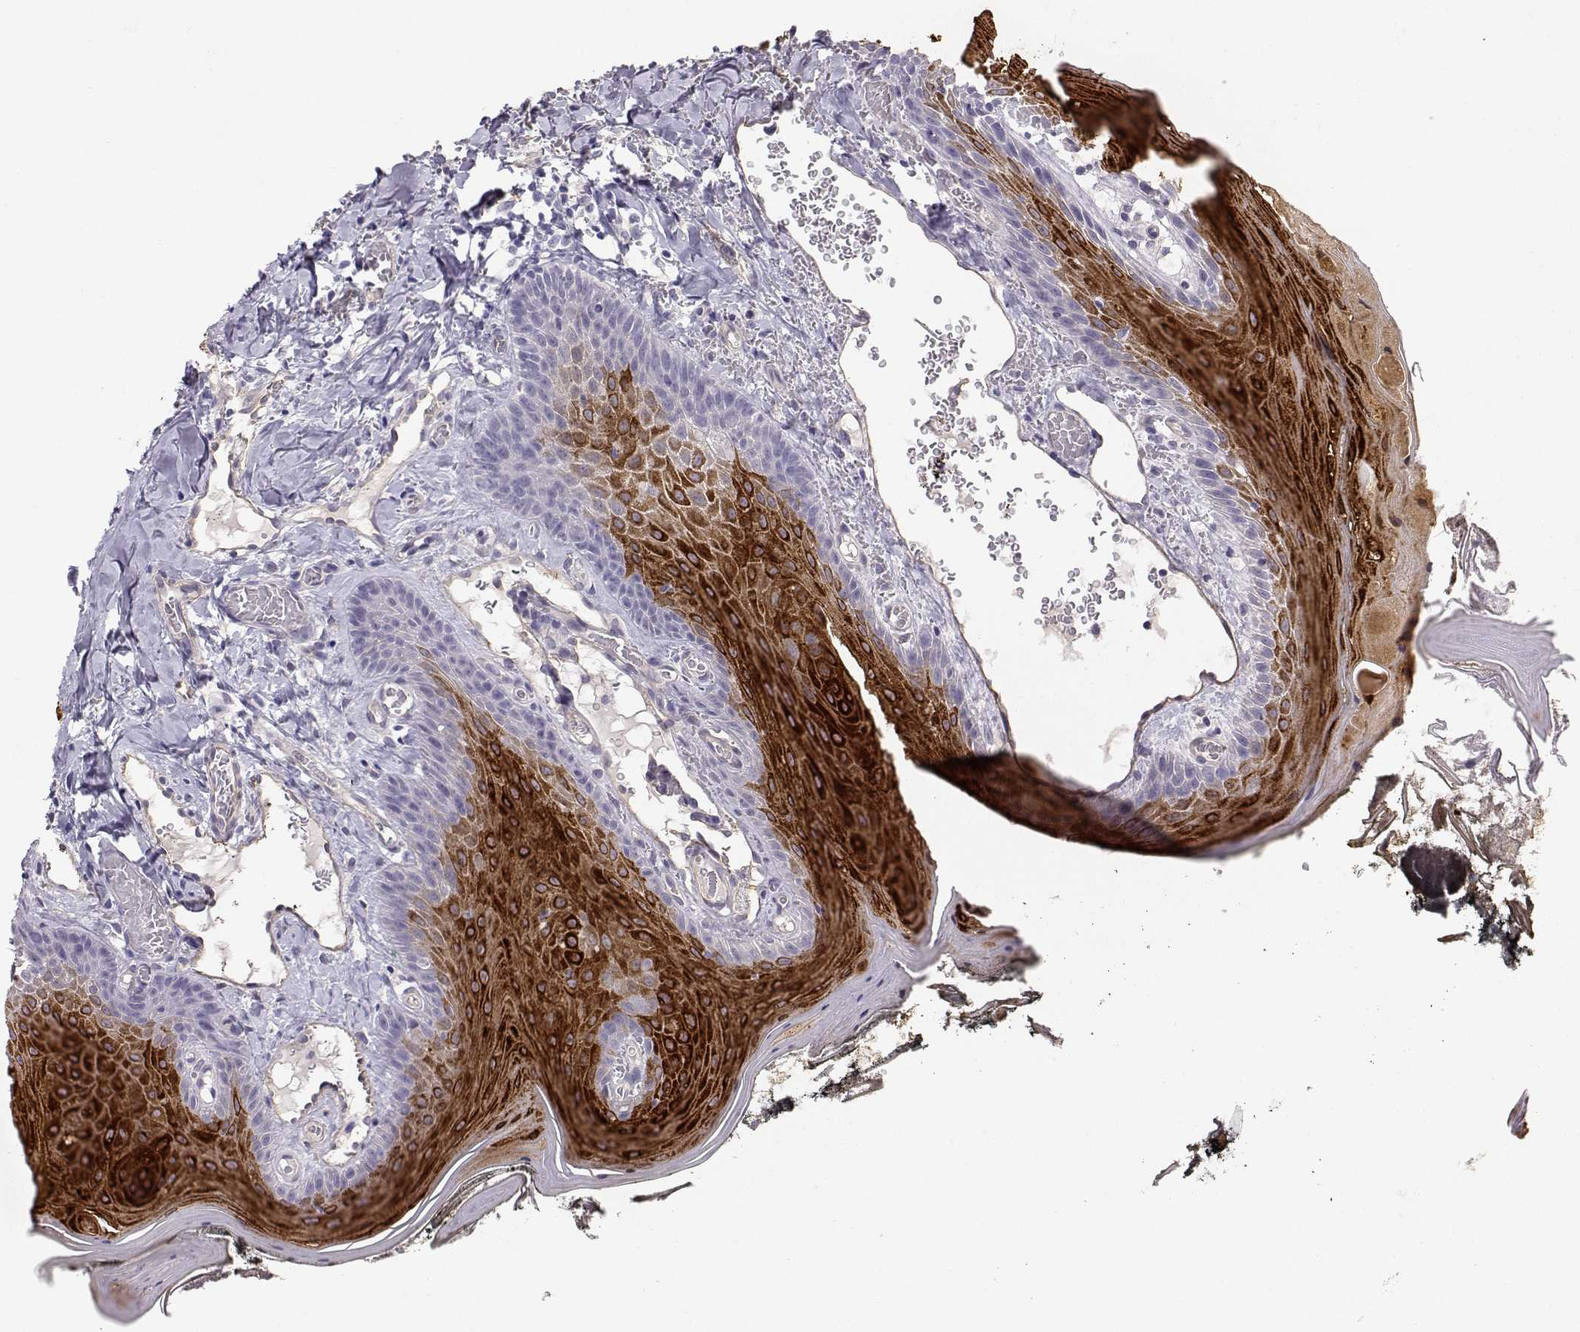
{"staining": {"intensity": "strong", "quantity": "25%-75%", "location": "cytoplasmic/membranous"}, "tissue": "oral mucosa", "cell_type": "Squamous epithelial cells", "image_type": "normal", "snomed": [{"axis": "morphology", "description": "Normal tissue, NOS"}, {"axis": "topography", "description": "Oral tissue"}], "caption": "Immunohistochemistry of benign human oral mucosa shows high levels of strong cytoplasmic/membranous positivity in about 25%-75% of squamous epithelial cells.", "gene": "ENDOU", "patient": {"sex": "male", "age": 9}}